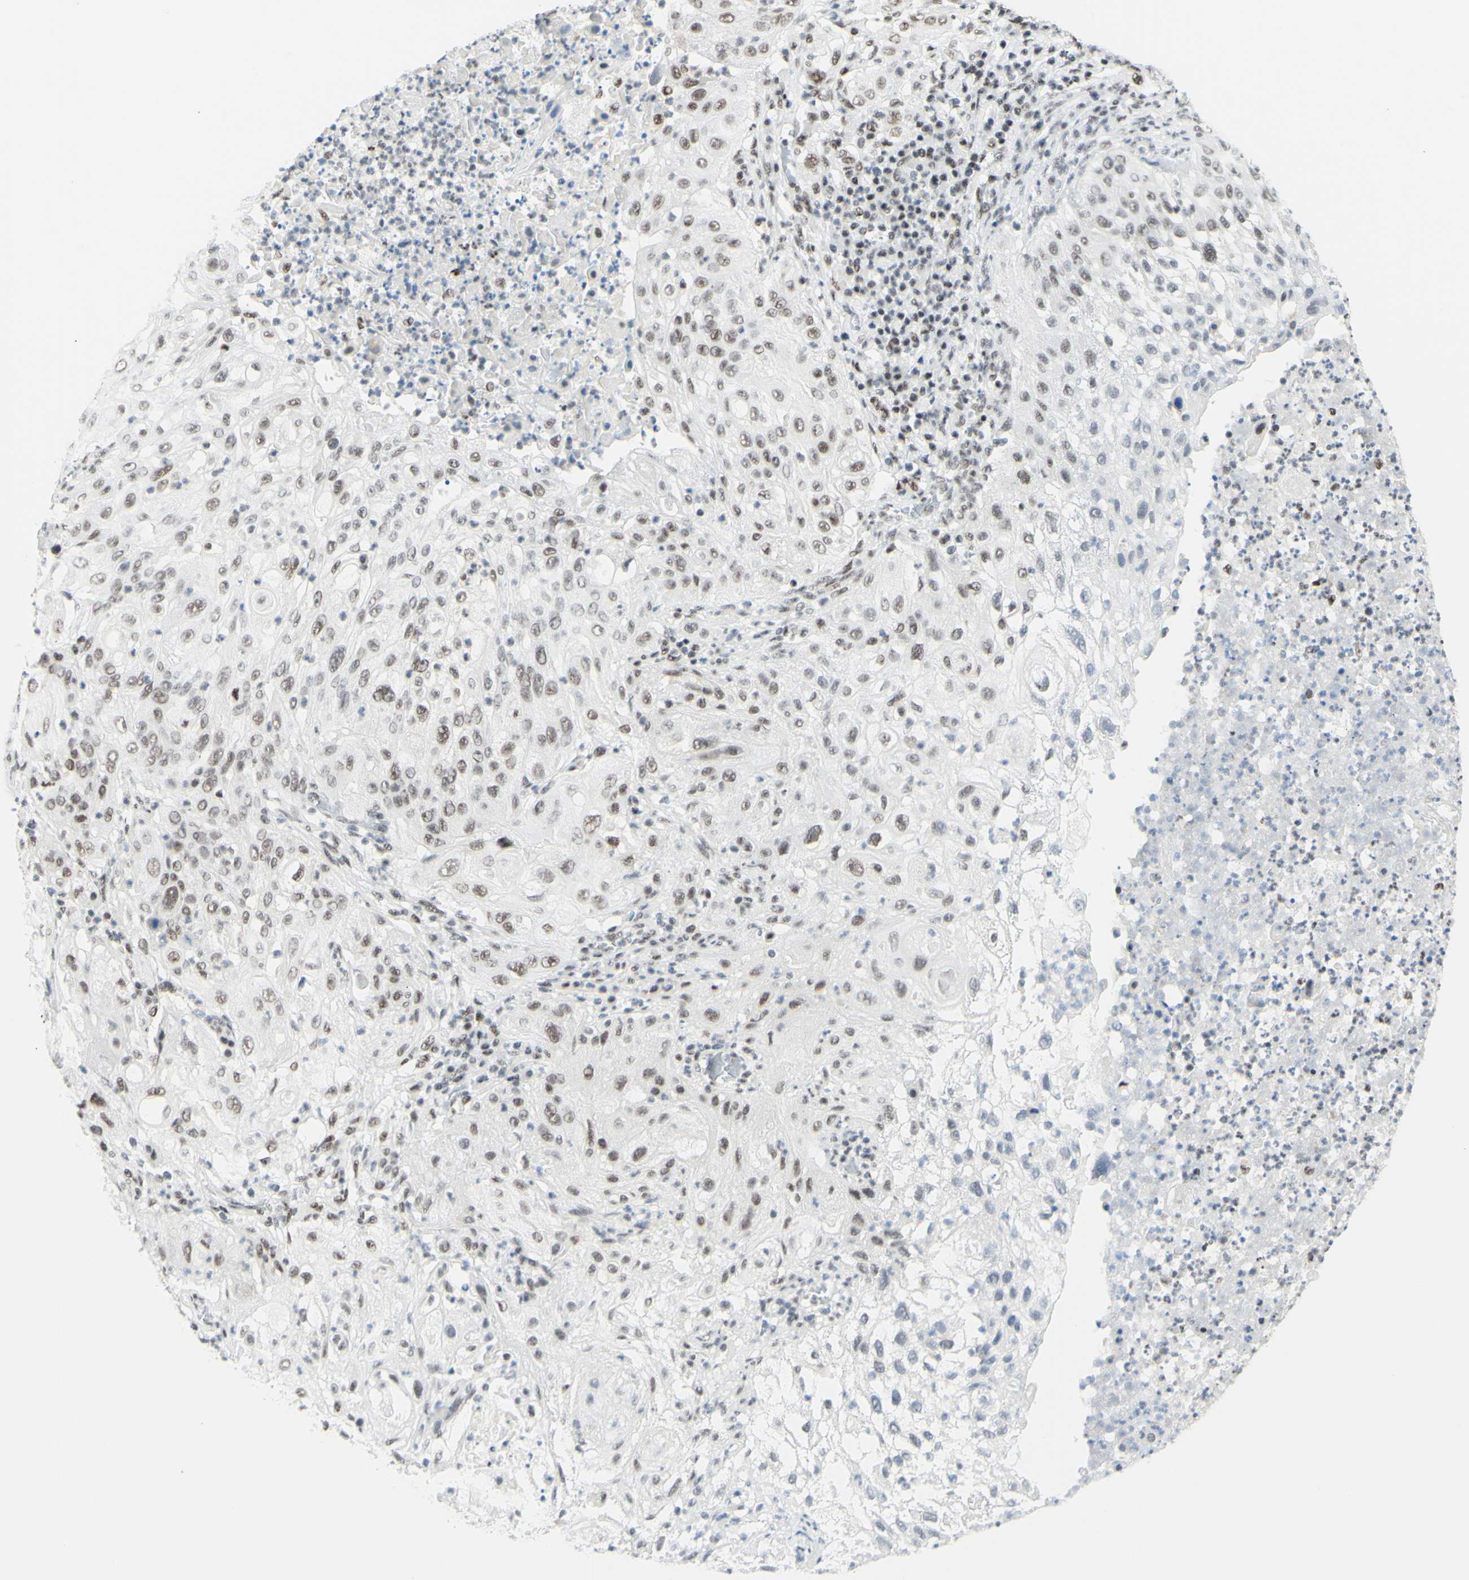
{"staining": {"intensity": "weak", "quantity": "25%-75%", "location": "nuclear"}, "tissue": "lung cancer", "cell_type": "Tumor cells", "image_type": "cancer", "snomed": [{"axis": "morphology", "description": "Inflammation, NOS"}, {"axis": "morphology", "description": "Squamous cell carcinoma, NOS"}, {"axis": "topography", "description": "Lymph node"}, {"axis": "topography", "description": "Soft tissue"}, {"axis": "topography", "description": "Lung"}], "caption": "Lung squamous cell carcinoma was stained to show a protein in brown. There is low levels of weak nuclear positivity in approximately 25%-75% of tumor cells.", "gene": "WTAP", "patient": {"sex": "male", "age": 66}}